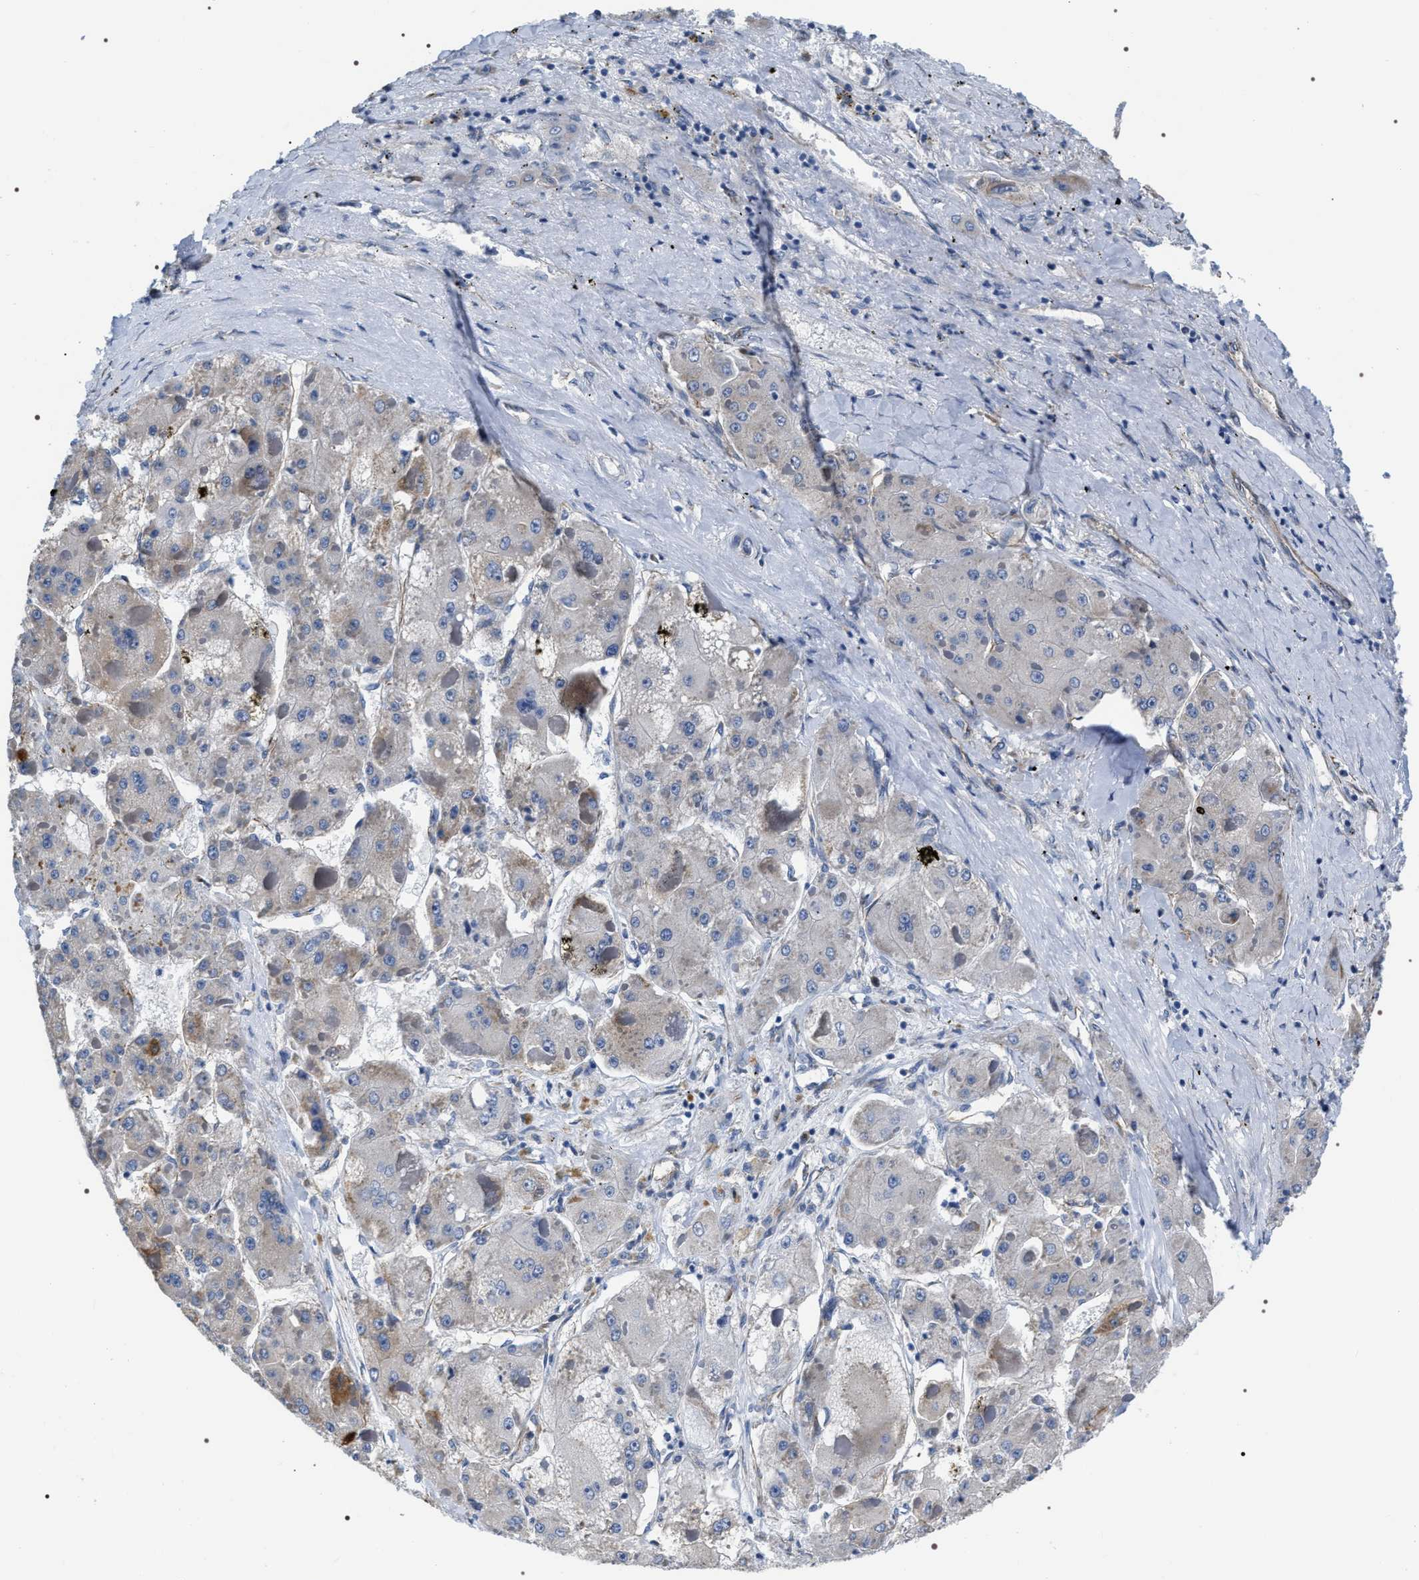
{"staining": {"intensity": "moderate", "quantity": "<25%", "location": "cytoplasmic/membranous"}, "tissue": "liver cancer", "cell_type": "Tumor cells", "image_type": "cancer", "snomed": [{"axis": "morphology", "description": "Carcinoma, Hepatocellular, NOS"}, {"axis": "topography", "description": "Liver"}], "caption": "Moderate cytoplasmic/membranous expression for a protein is identified in approximately <25% of tumor cells of hepatocellular carcinoma (liver) using immunohistochemistry (IHC).", "gene": "PKD1L1", "patient": {"sex": "female", "age": 73}}